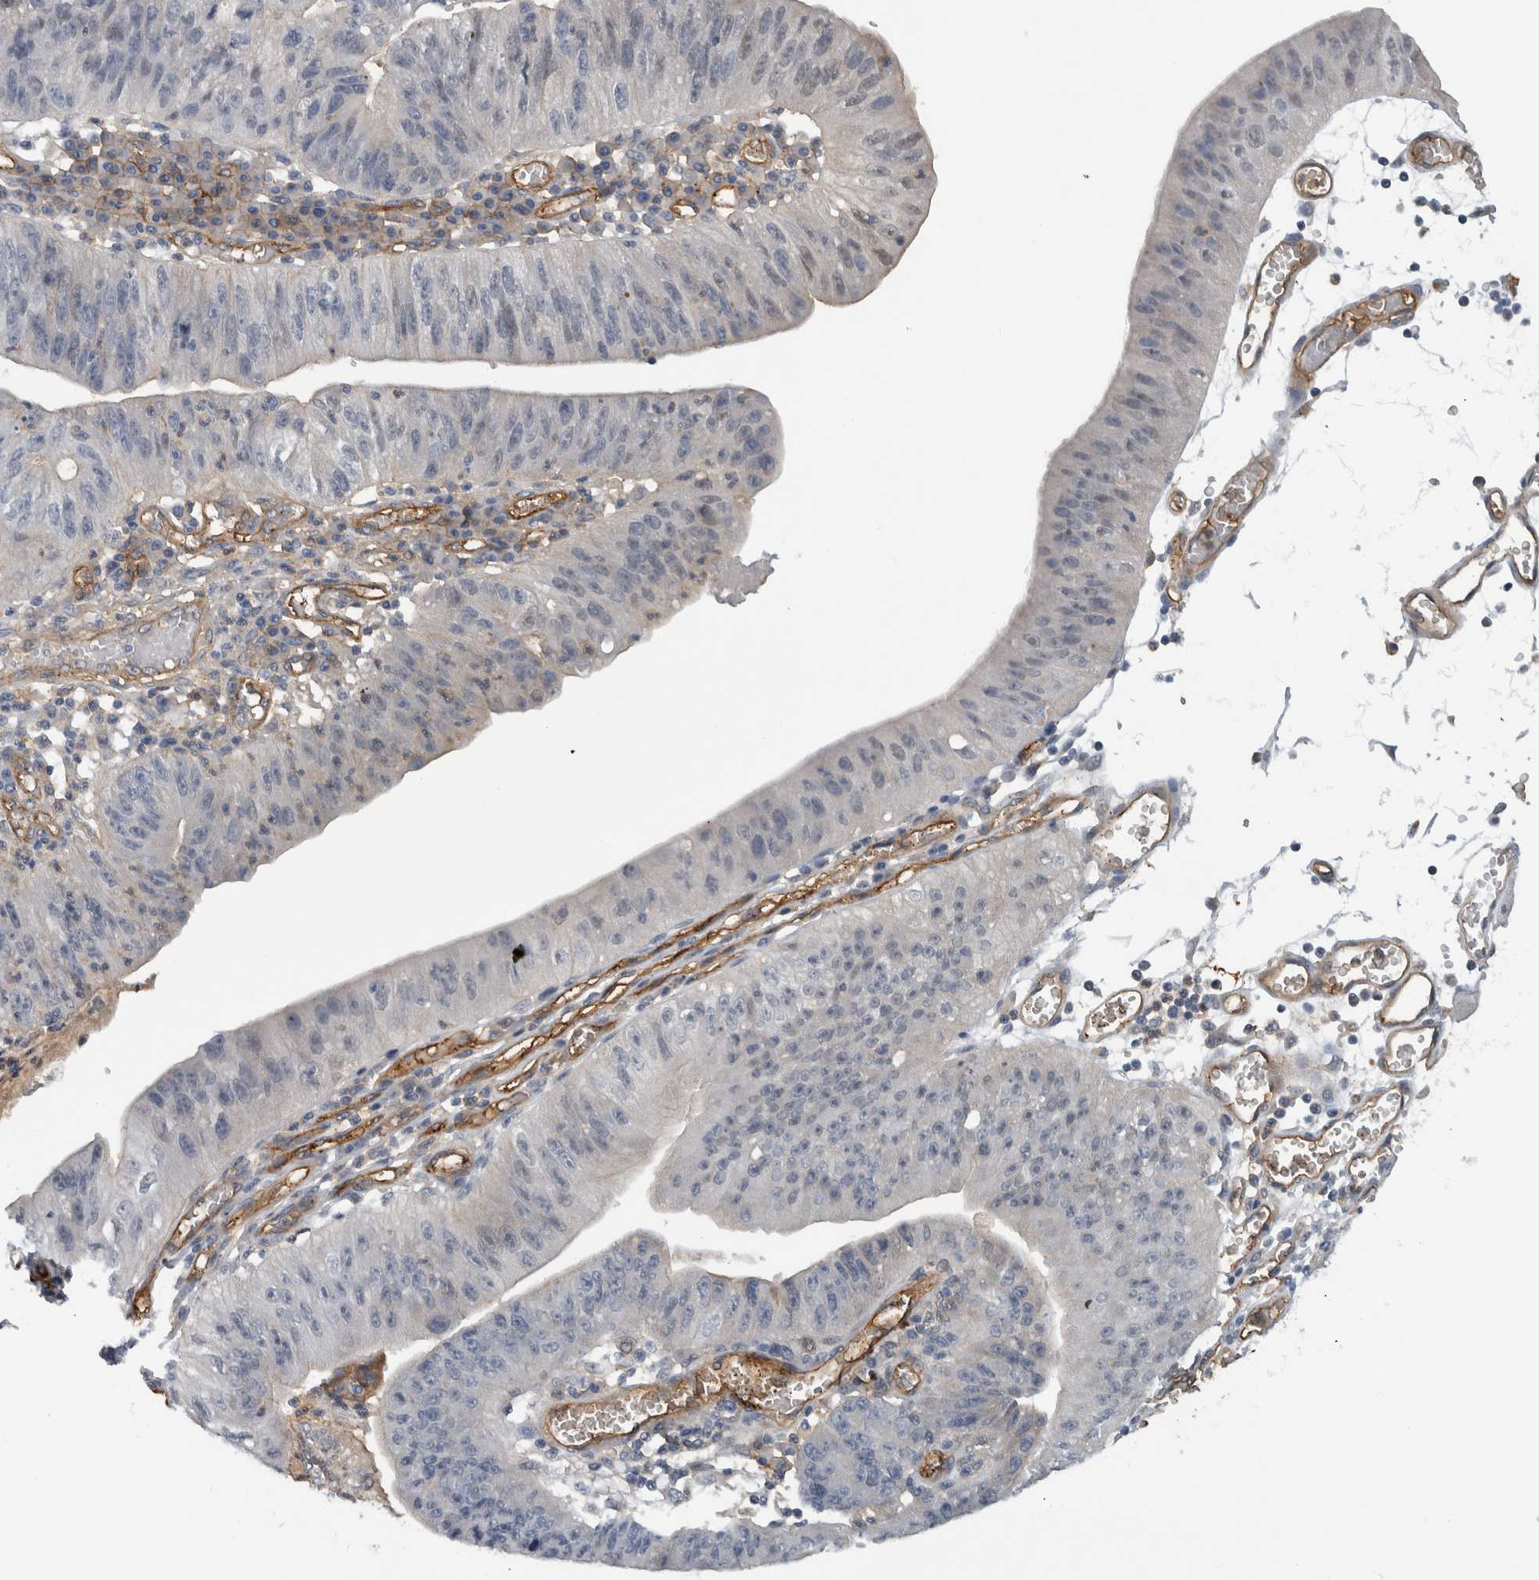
{"staining": {"intensity": "negative", "quantity": "none", "location": "none"}, "tissue": "stomach cancer", "cell_type": "Tumor cells", "image_type": "cancer", "snomed": [{"axis": "morphology", "description": "Adenocarcinoma, NOS"}, {"axis": "topography", "description": "Stomach"}], "caption": "This is a micrograph of immunohistochemistry staining of adenocarcinoma (stomach), which shows no expression in tumor cells.", "gene": "CD59", "patient": {"sex": "male", "age": 59}}